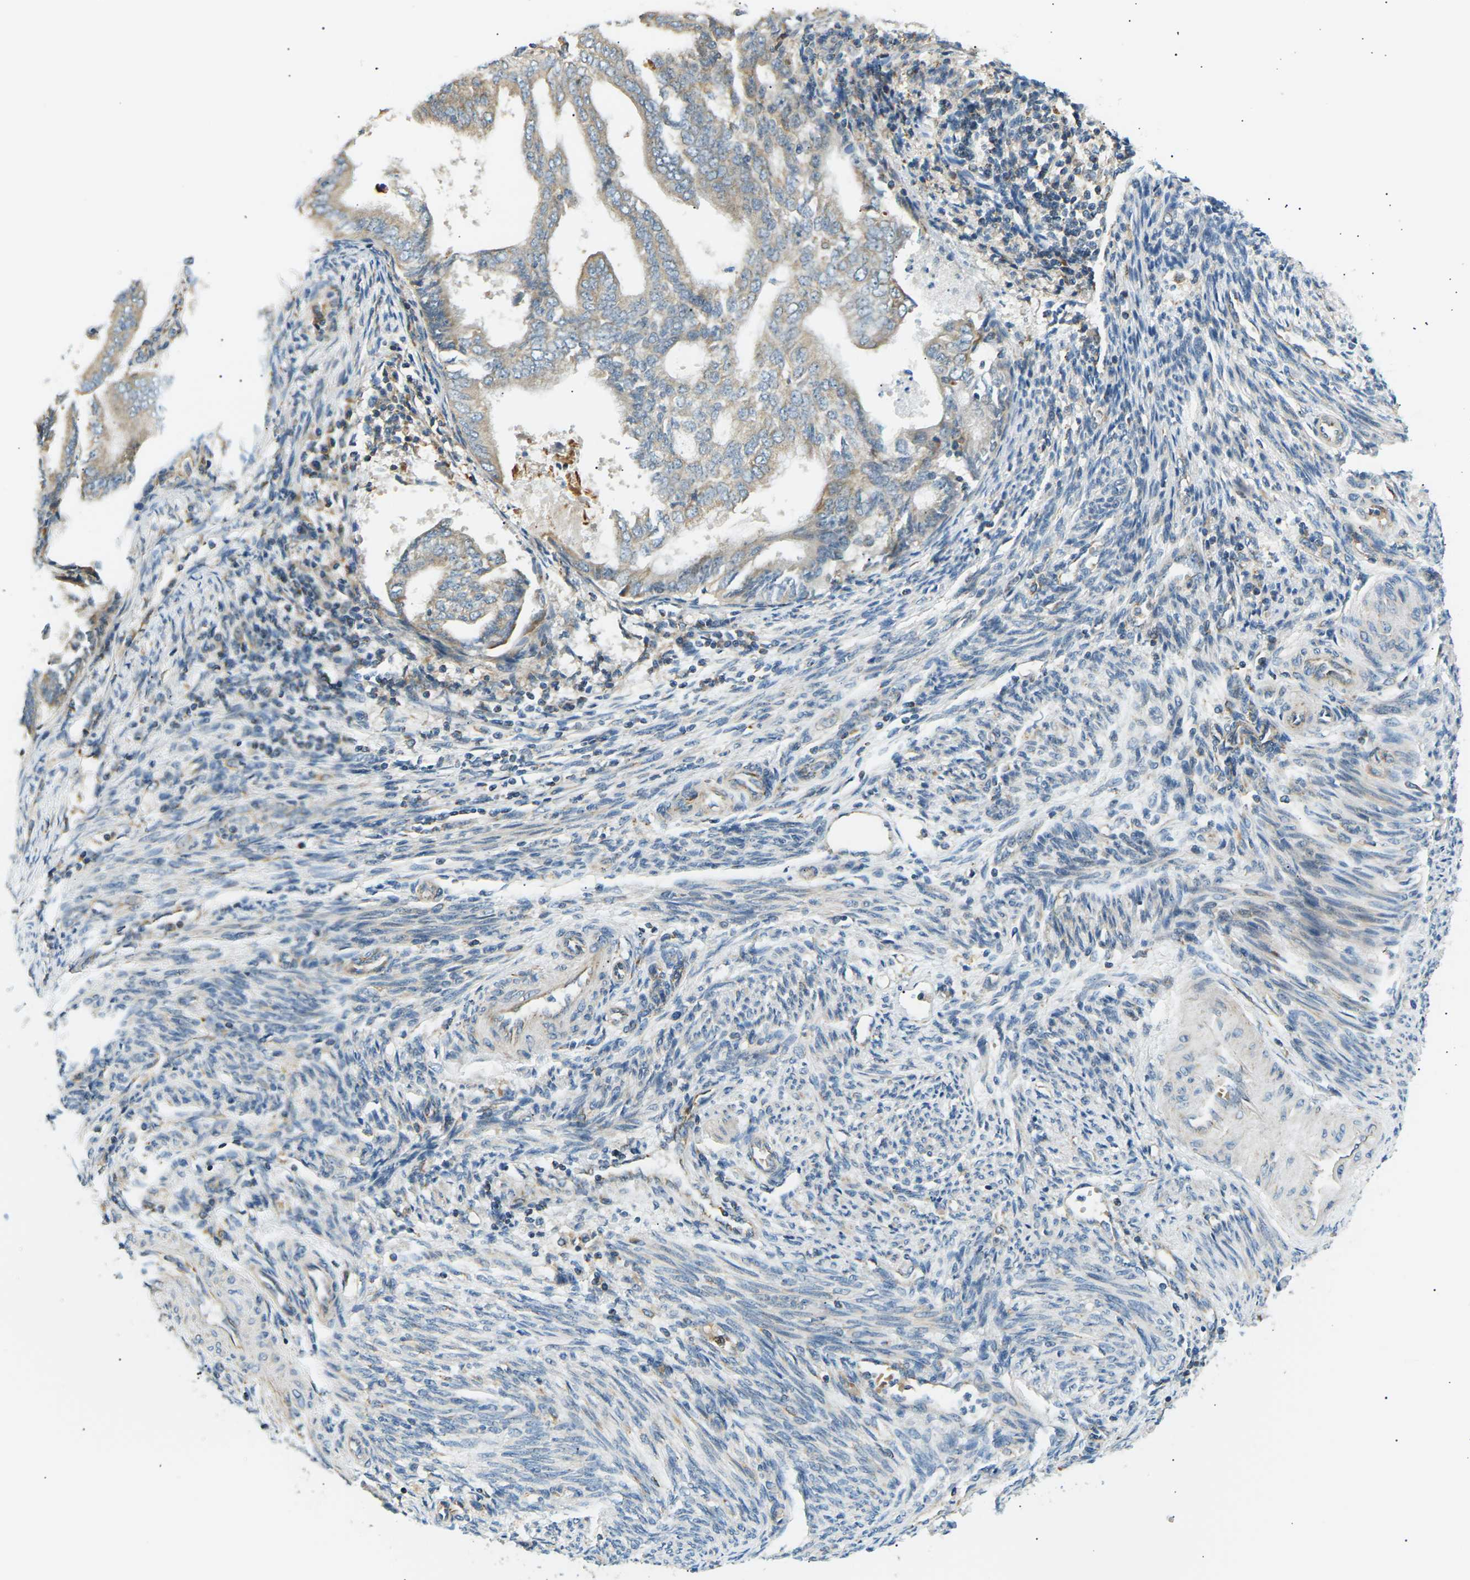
{"staining": {"intensity": "weak", "quantity": "<25%", "location": "cytoplasmic/membranous"}, "tissue": "endometrial cancer", "cell_type": "Tumor cells", "image_type": "cancer", "snomed": [{"axis": "morphology", "description": "Adenocarcinoma, NOS"}, {"axis": "topography", "description": "Endometrium"}], "caption": "Immunohistochemical staining of human endometrial adenocarcinoma exhibits no significant positivity in tumor cells.", "gene": "TBC1D8", "patient": {"sex": "female", "age": 58}}